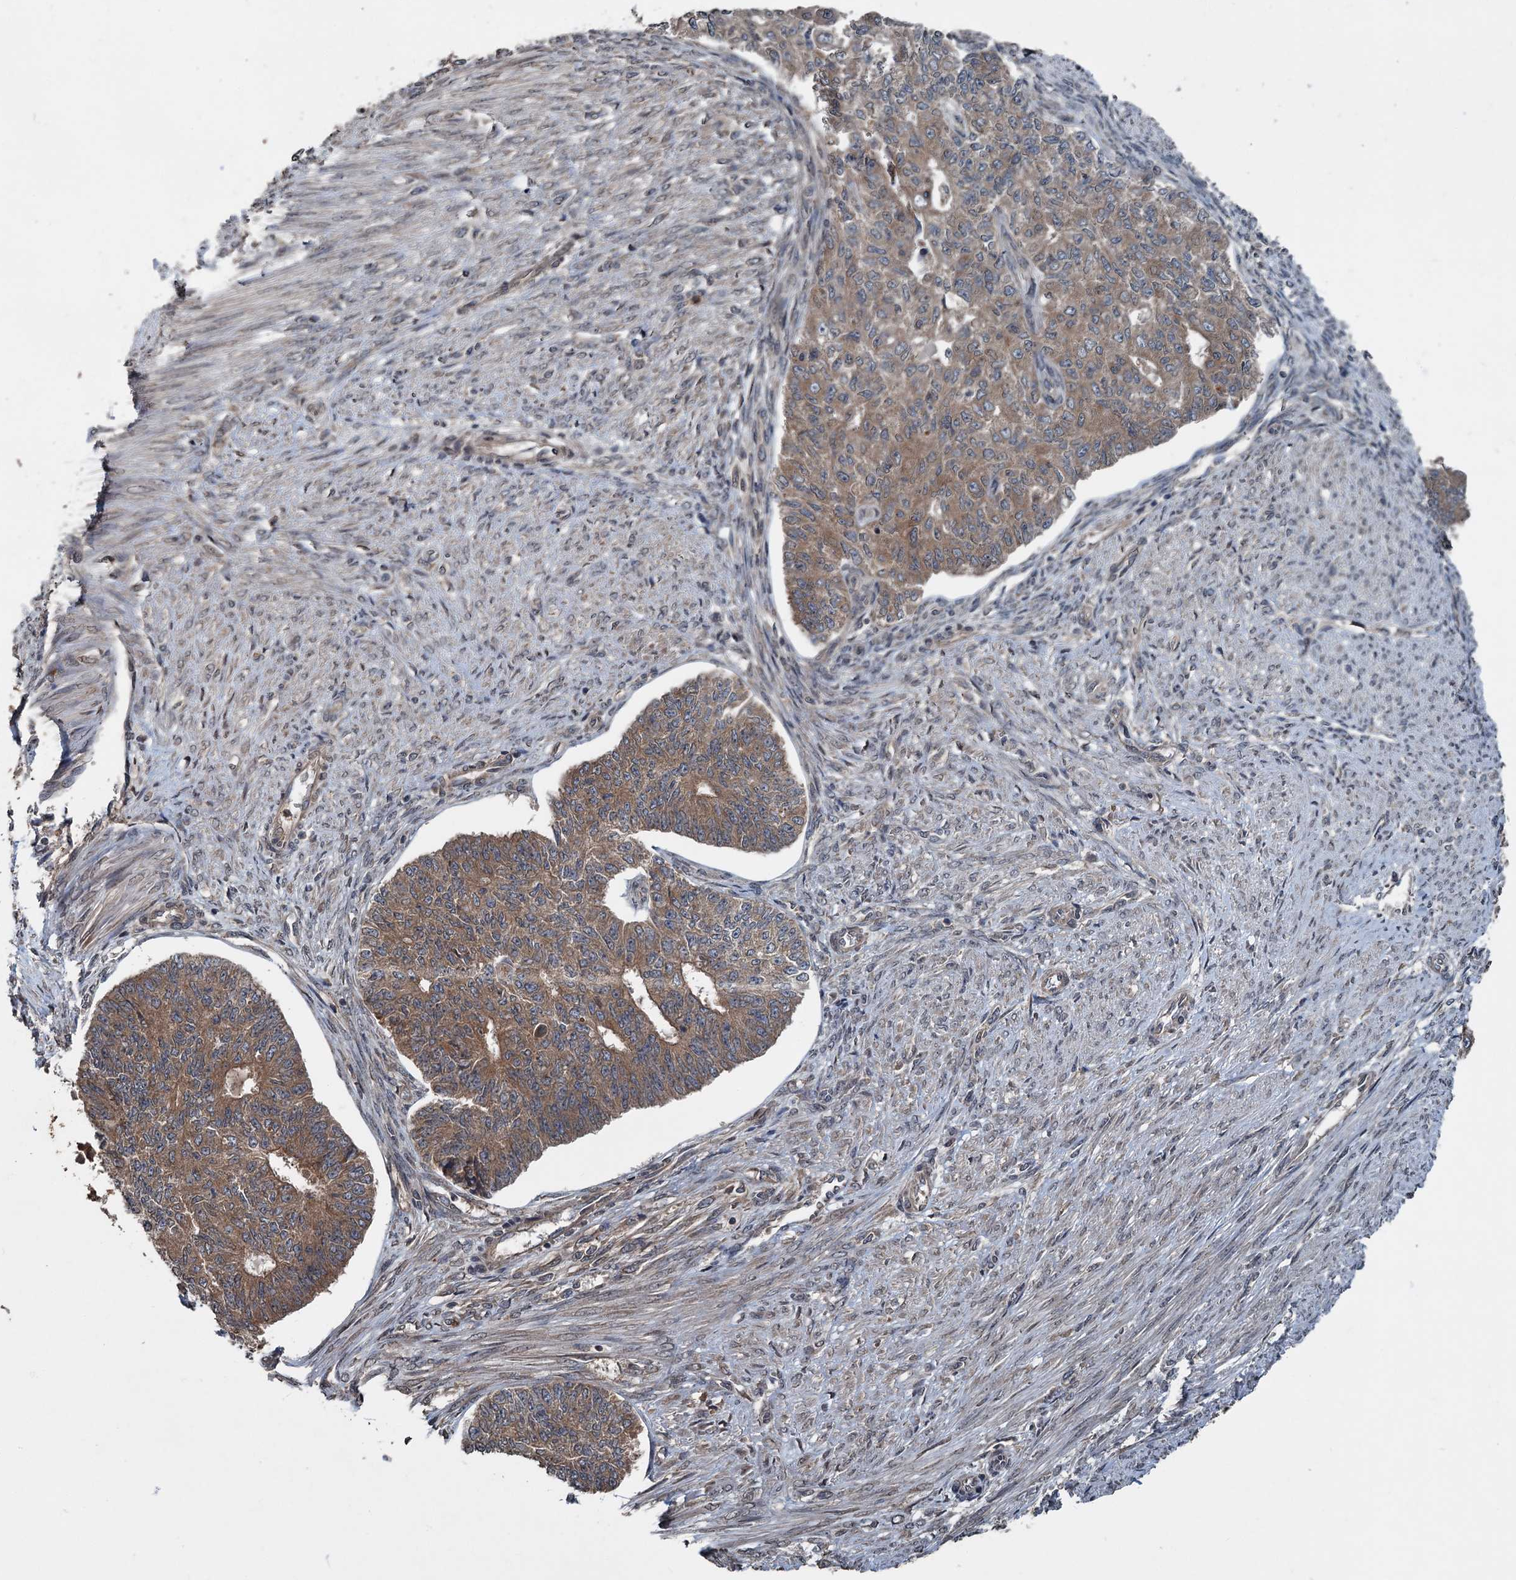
{"staining": {"intensity": "moderate", "quantity": ">75%", "location": "cytoplasmic/membranous"}, "tissue": "endometrial cancer", "cell_type": "Tumor cells", "image_type": "cancer", "snomed": [{"axis": "morphology", "description": "Adenocarcinoma, NOS"}, {"axis": "topography", "description": "Endometrium"}], "caption": "Human endometrial adenocarcinoma stained for a protein (brown) displays moderate cytoplasmic/membranous positive positivity in approximately >75% of tumor cells.", "gene": "N4BP2L2", "patient": {"sex": "female", "age": 32}}